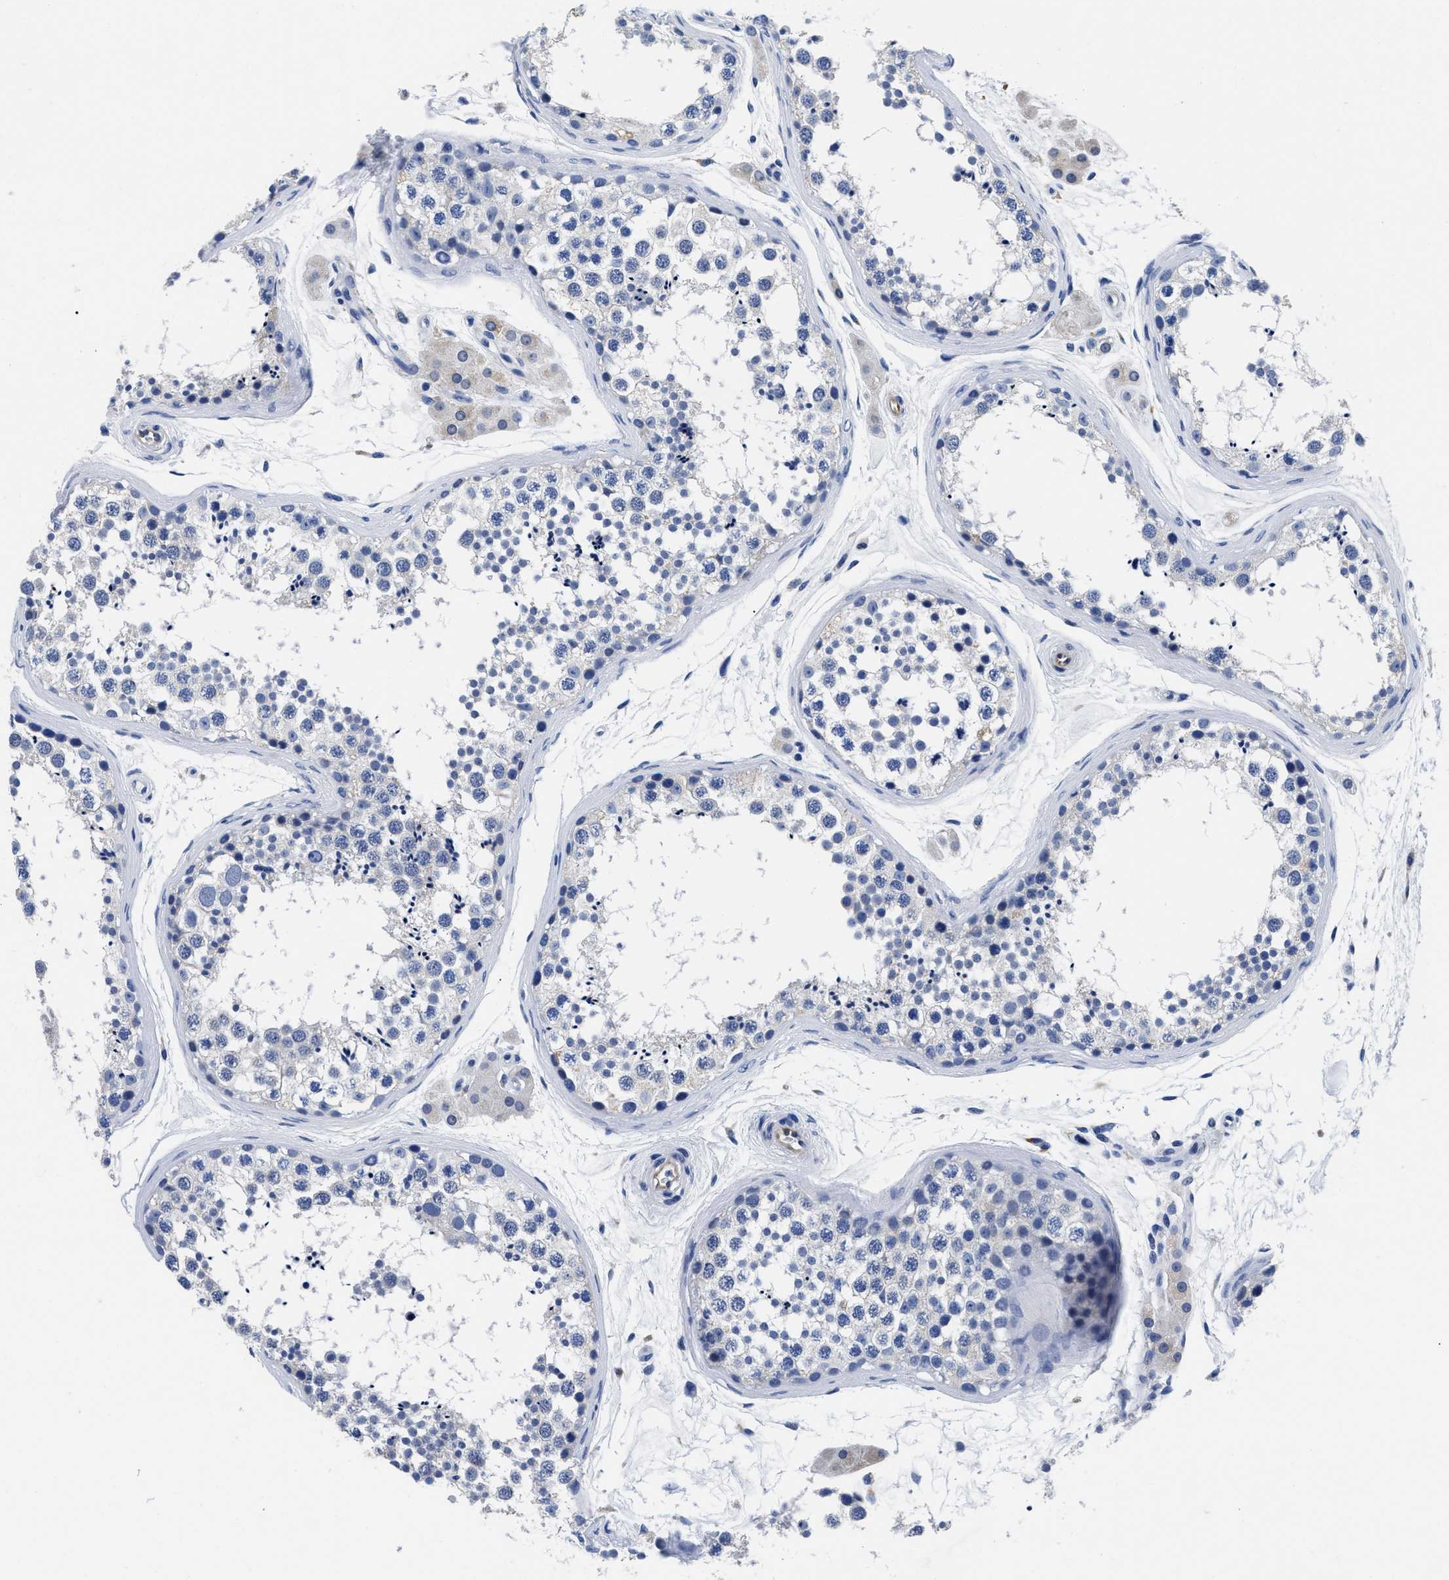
{"staining": {"intensity": "negative", "quantity": "none", "location": "none"}, "tissue": "testis", "cell_type": "Cells in seminiferous ducts", "image_type": "normal", "snomed": [{"axis": "morphology", "description": "Normal tissue, NOS"}, {"axis": "topography", "description": "Testis"}], "caption": "This is a photomicrograph of immunohistochemistry staining of benign testis, which shows no positivity in cells in seminiferous ducts. (DAB IHC visualized using brightfield microscopy, high magnification).", "gene": "SLC35F1", "patient": {"sex": "male", "age": 56}}